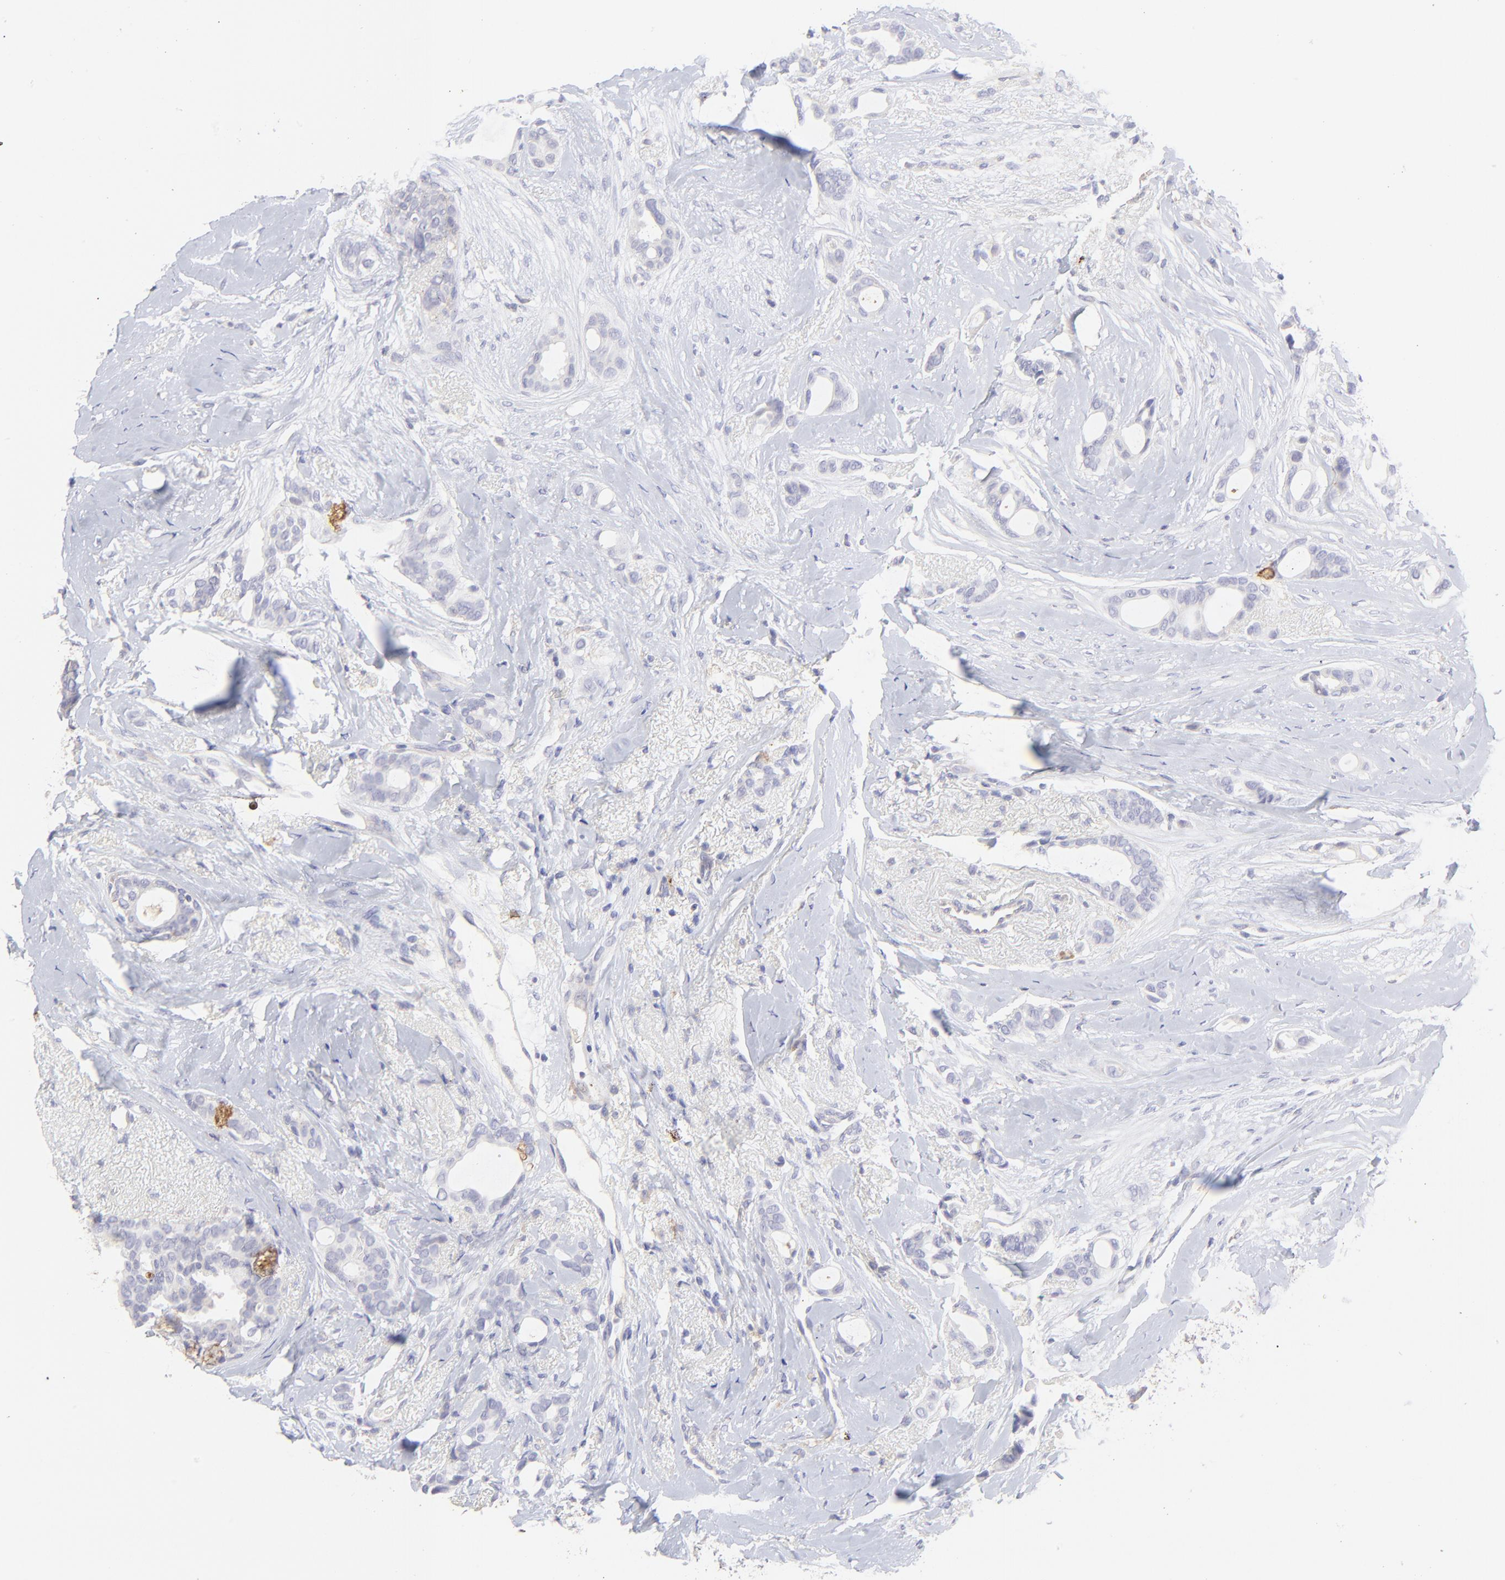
{"staining": {"intensity": "negative", "quantity": "none", "location": "none"}, "tissue": "breast cancer", "cell_type": "Tumor cells", "image_type": "cancer", "snomed": [{"axis": "morphology", "description": "Duct carcinoma"}, {"axis": "topography", "description": "Breast"}], "caption": "The IHC image has no significant positivity in tumor cells of breast intraductal carcinoma tissue.", "gene": "LHFPL1", "patient": {"sex": "female", "age": 54}}